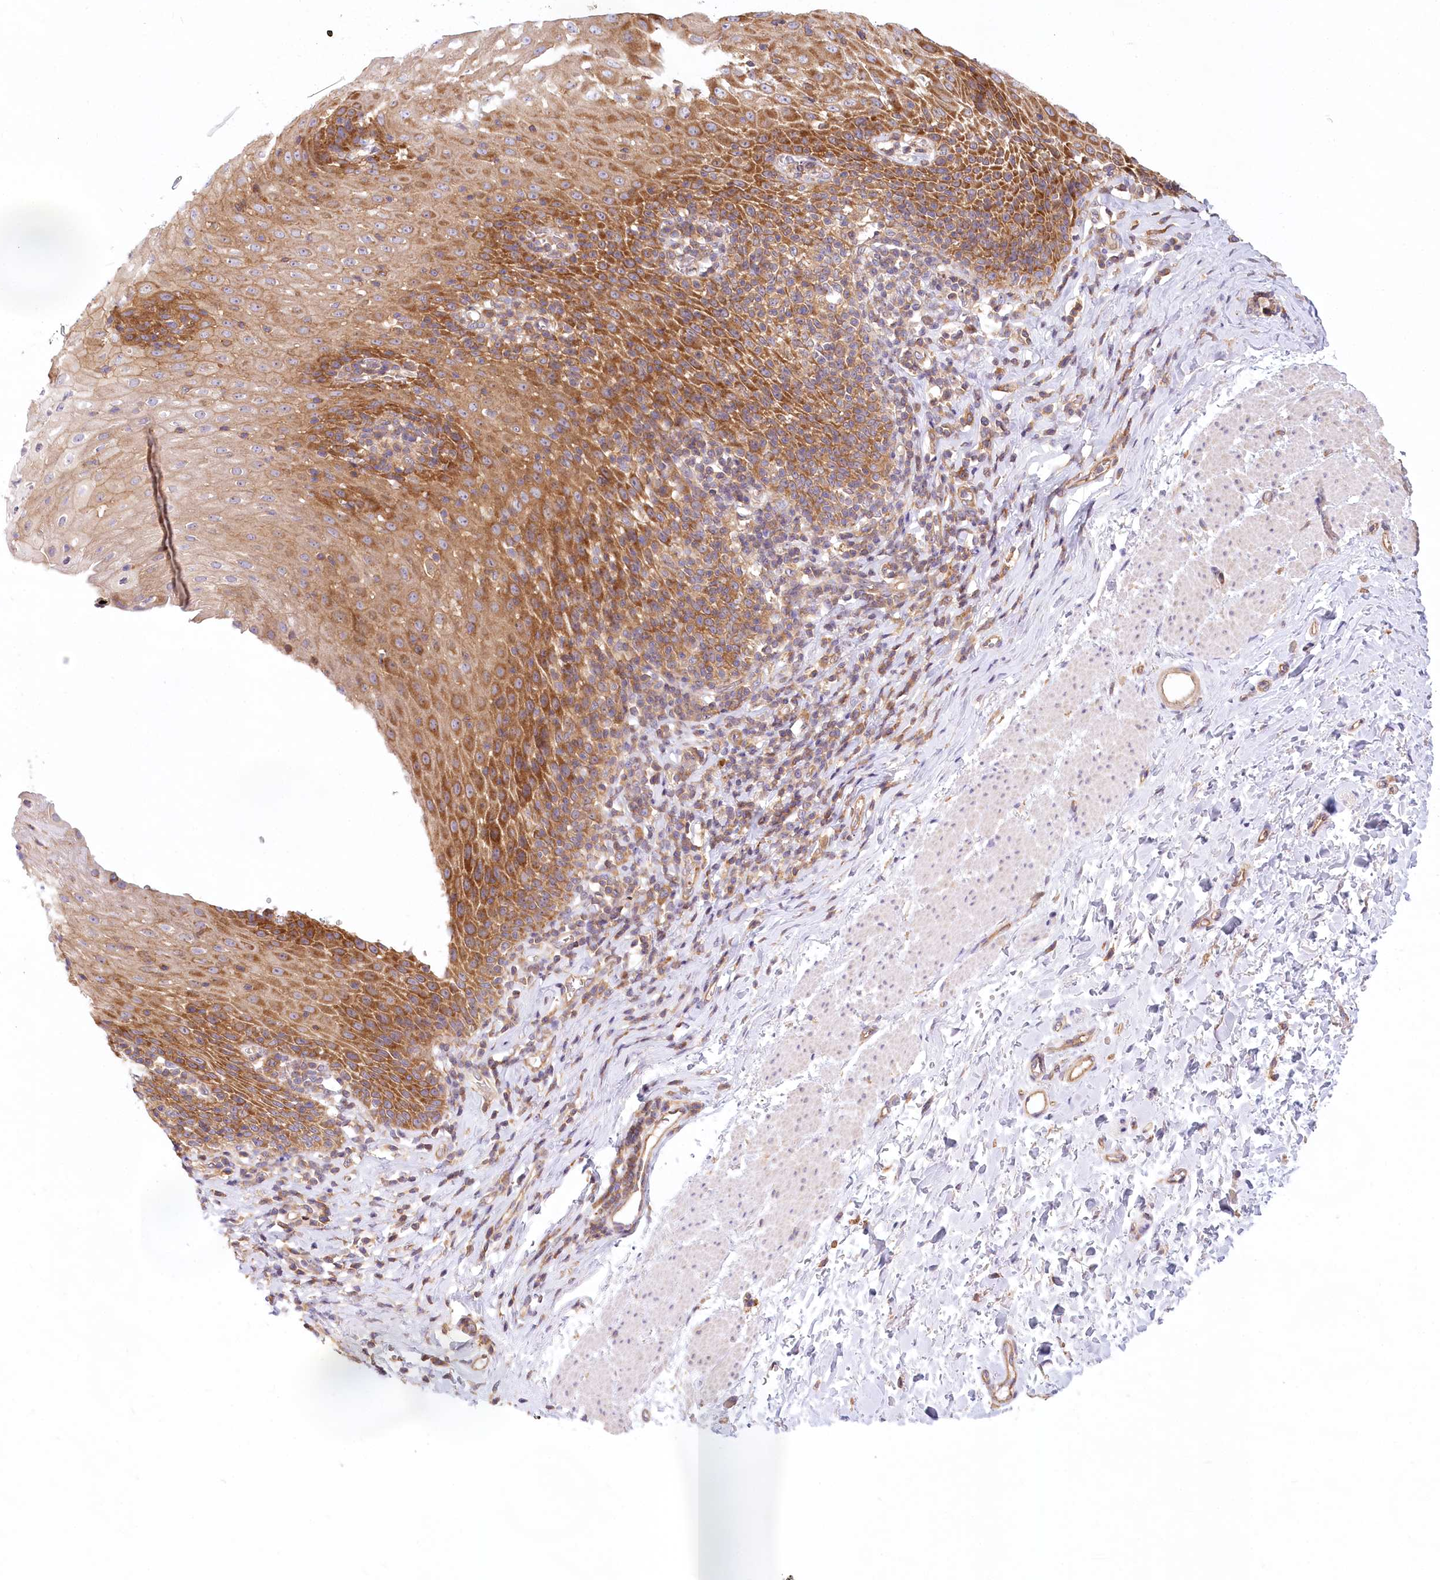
{"staining": {"intensity": "strong", "quantity": ">75%", "location": "cytoplasmic/membranous"}, "tissue": "esophagus", "cell_type": "Squamous epithelial cells", "image_type": "normal", "snomed": [{"axis": "morphology", "description": "Normal tissue, NOS"}, {"axis": "topography", "description": "Esophagus"}], "caption": "High-power microscopy captured an immunohistochemistry (IHC) micrograph of unremarkable esophagus, revealing strong cytoplasmic/membranous staining in approximately >75% of squamous epithelial cells.", "gene": "UMPS", "patient": {"sex": "female", "age": 61}}